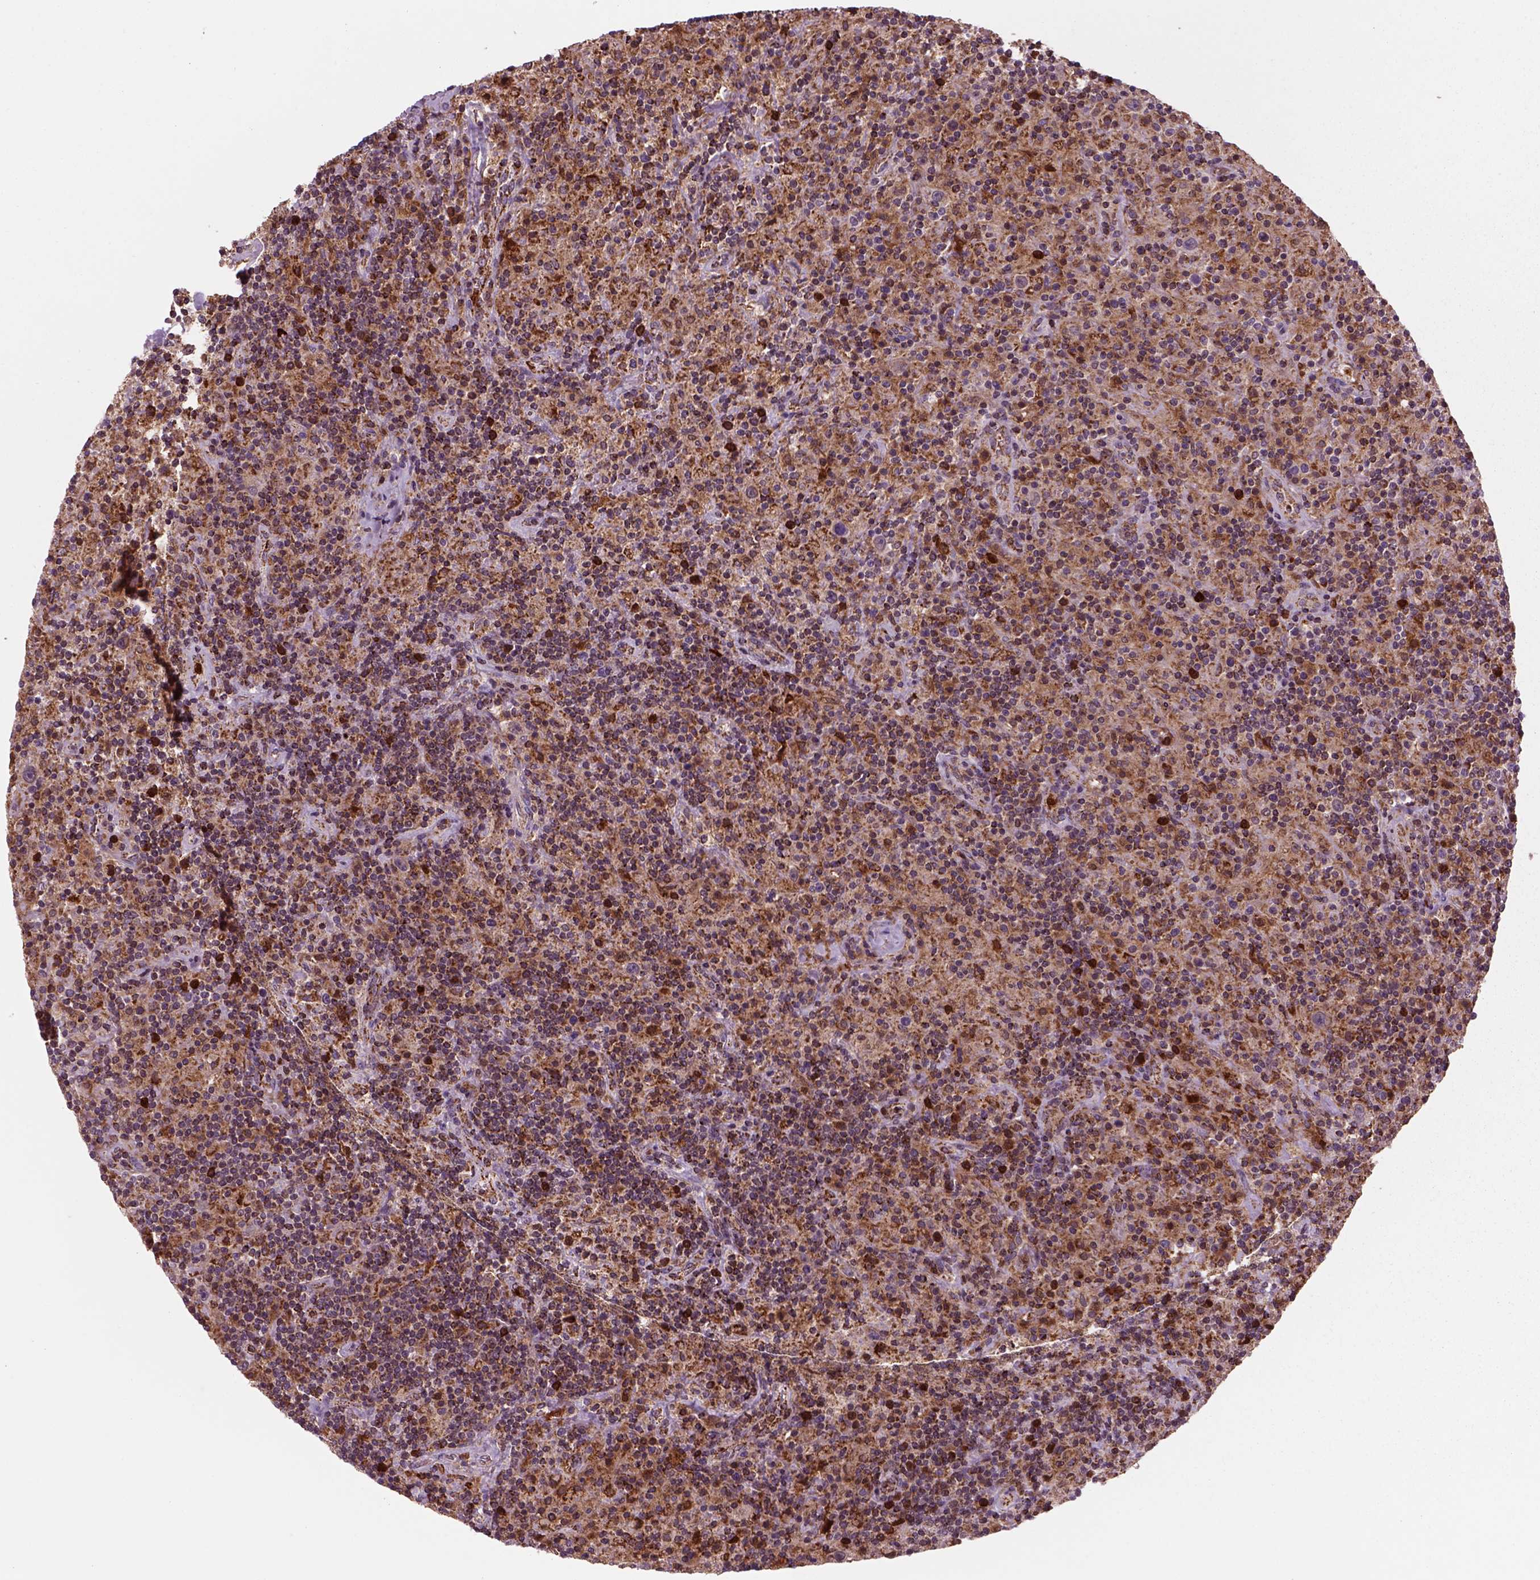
{"staining": {"intensity": "moderate", "quantity": ">75%", "location": "cytoplasmic/membranous"}, "tissue": "lymphoma", "cell_type": "Tumor cells", "image_type": "cancer", "snomed": [{"axis": "morphology", "description": "Hodgkin's disease, NOS"}, {"axis": "topography", "description": "Lymph node"}], "caption": "Hodgkin's disease tissue reveals moderate cytoplasmic/membranous staining in approximately >75% of tumor cells, visualized by immunohistochemistry. (DAB IHC with brightfield microscopy, high magnification).", "gene": "NUDT16L1", "patient": {"sex": "male", "age": 70}}